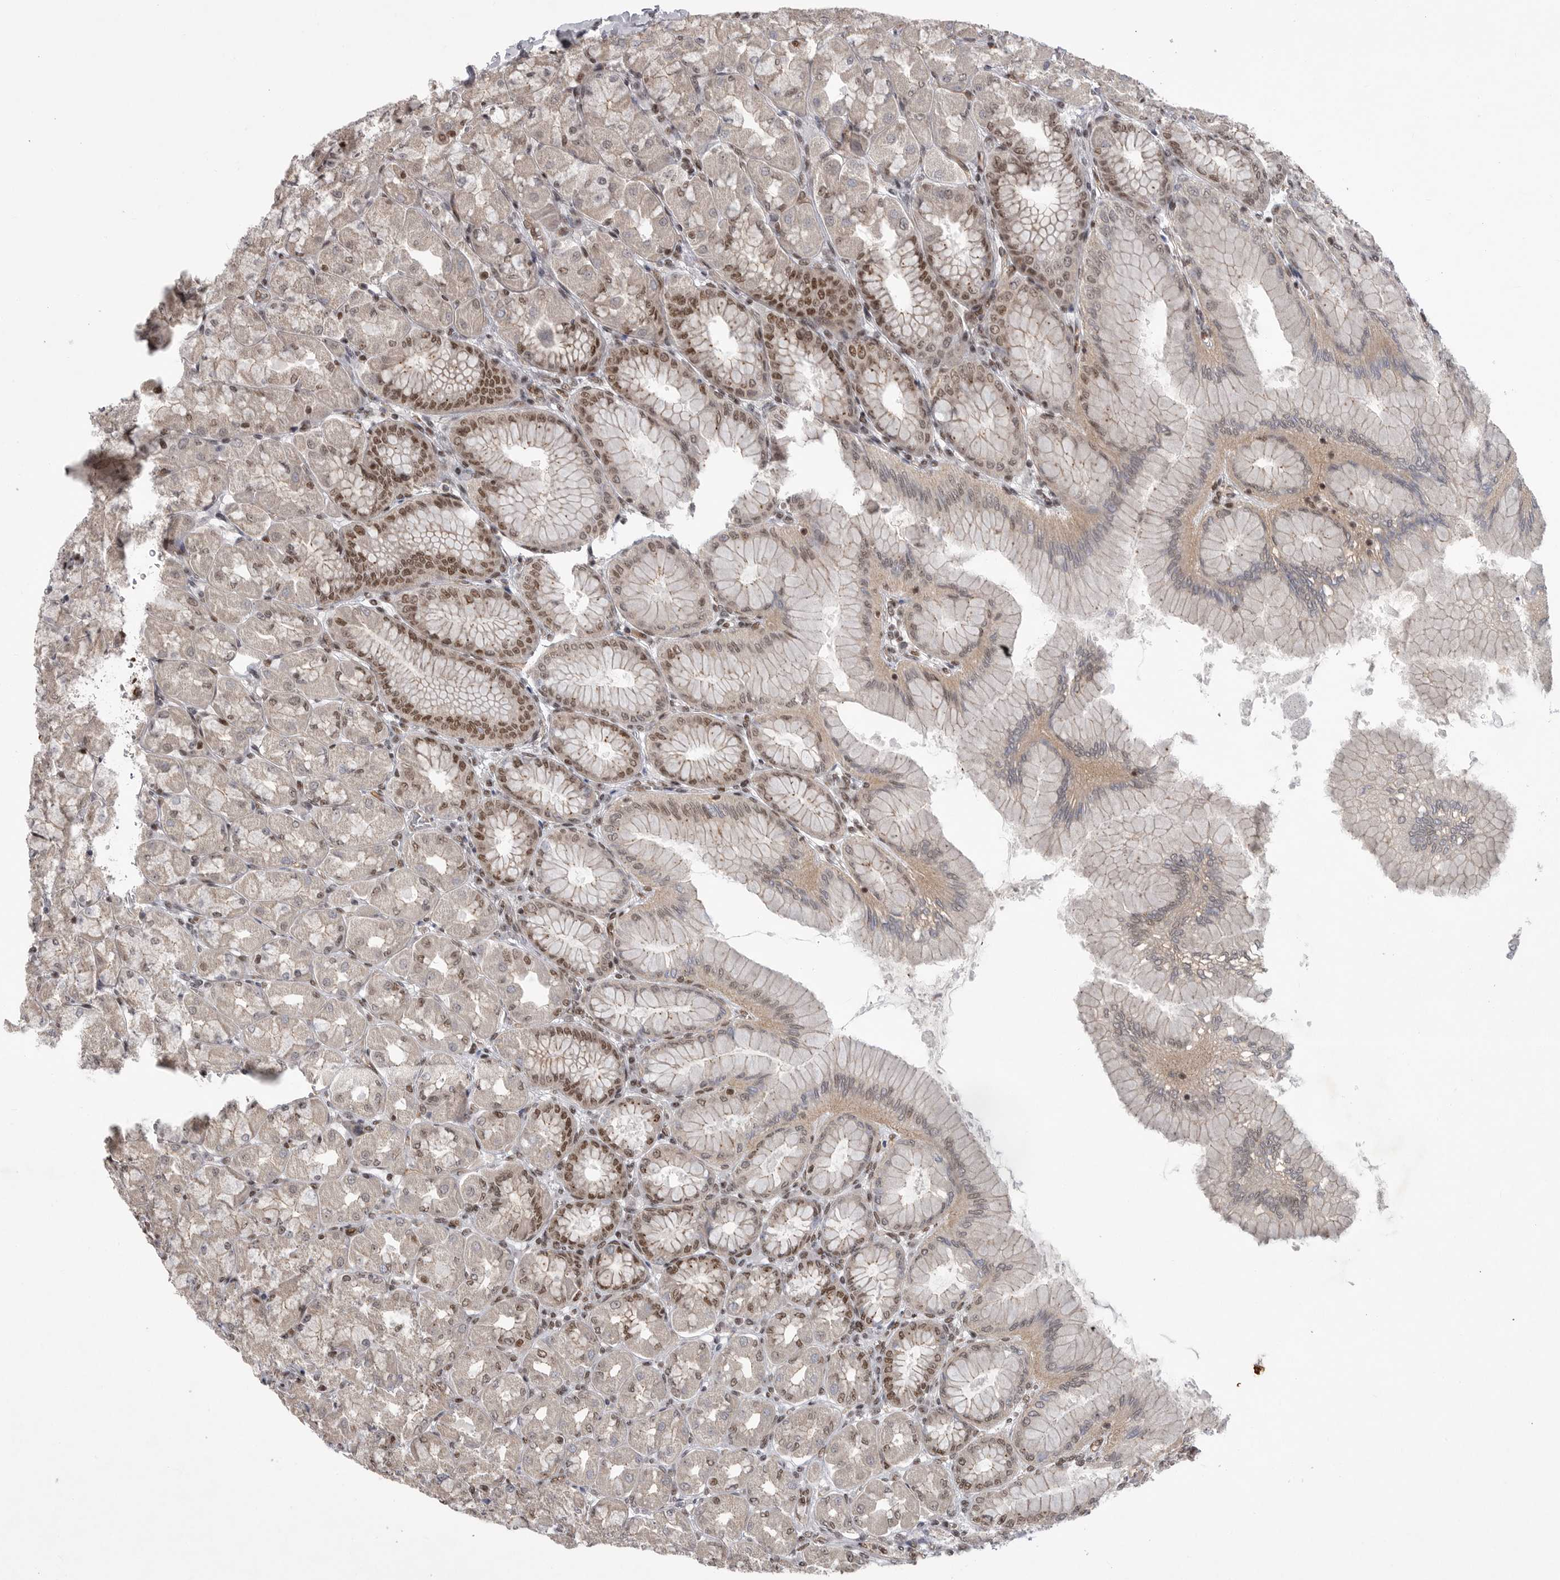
{"staining": {"intensity": "strong", "quantity": ">75%", "location": "nuclear"}, "tissue": "stomach", "cell_type": "Glandular cells", "image_type": "normal", "snomed": [{"axis": "morphology", "description": "Normal tissue, NOS"}, {"axis": "topography", "description": "Stomach, upper"}], "caption": "Strong nuclear positivity for a protein is appreciated in about >75% of glandular cells of unremarkable stomach using IHC.", "gene": "PPP1R8", "patient": {"sex": "female", "age": 56}}